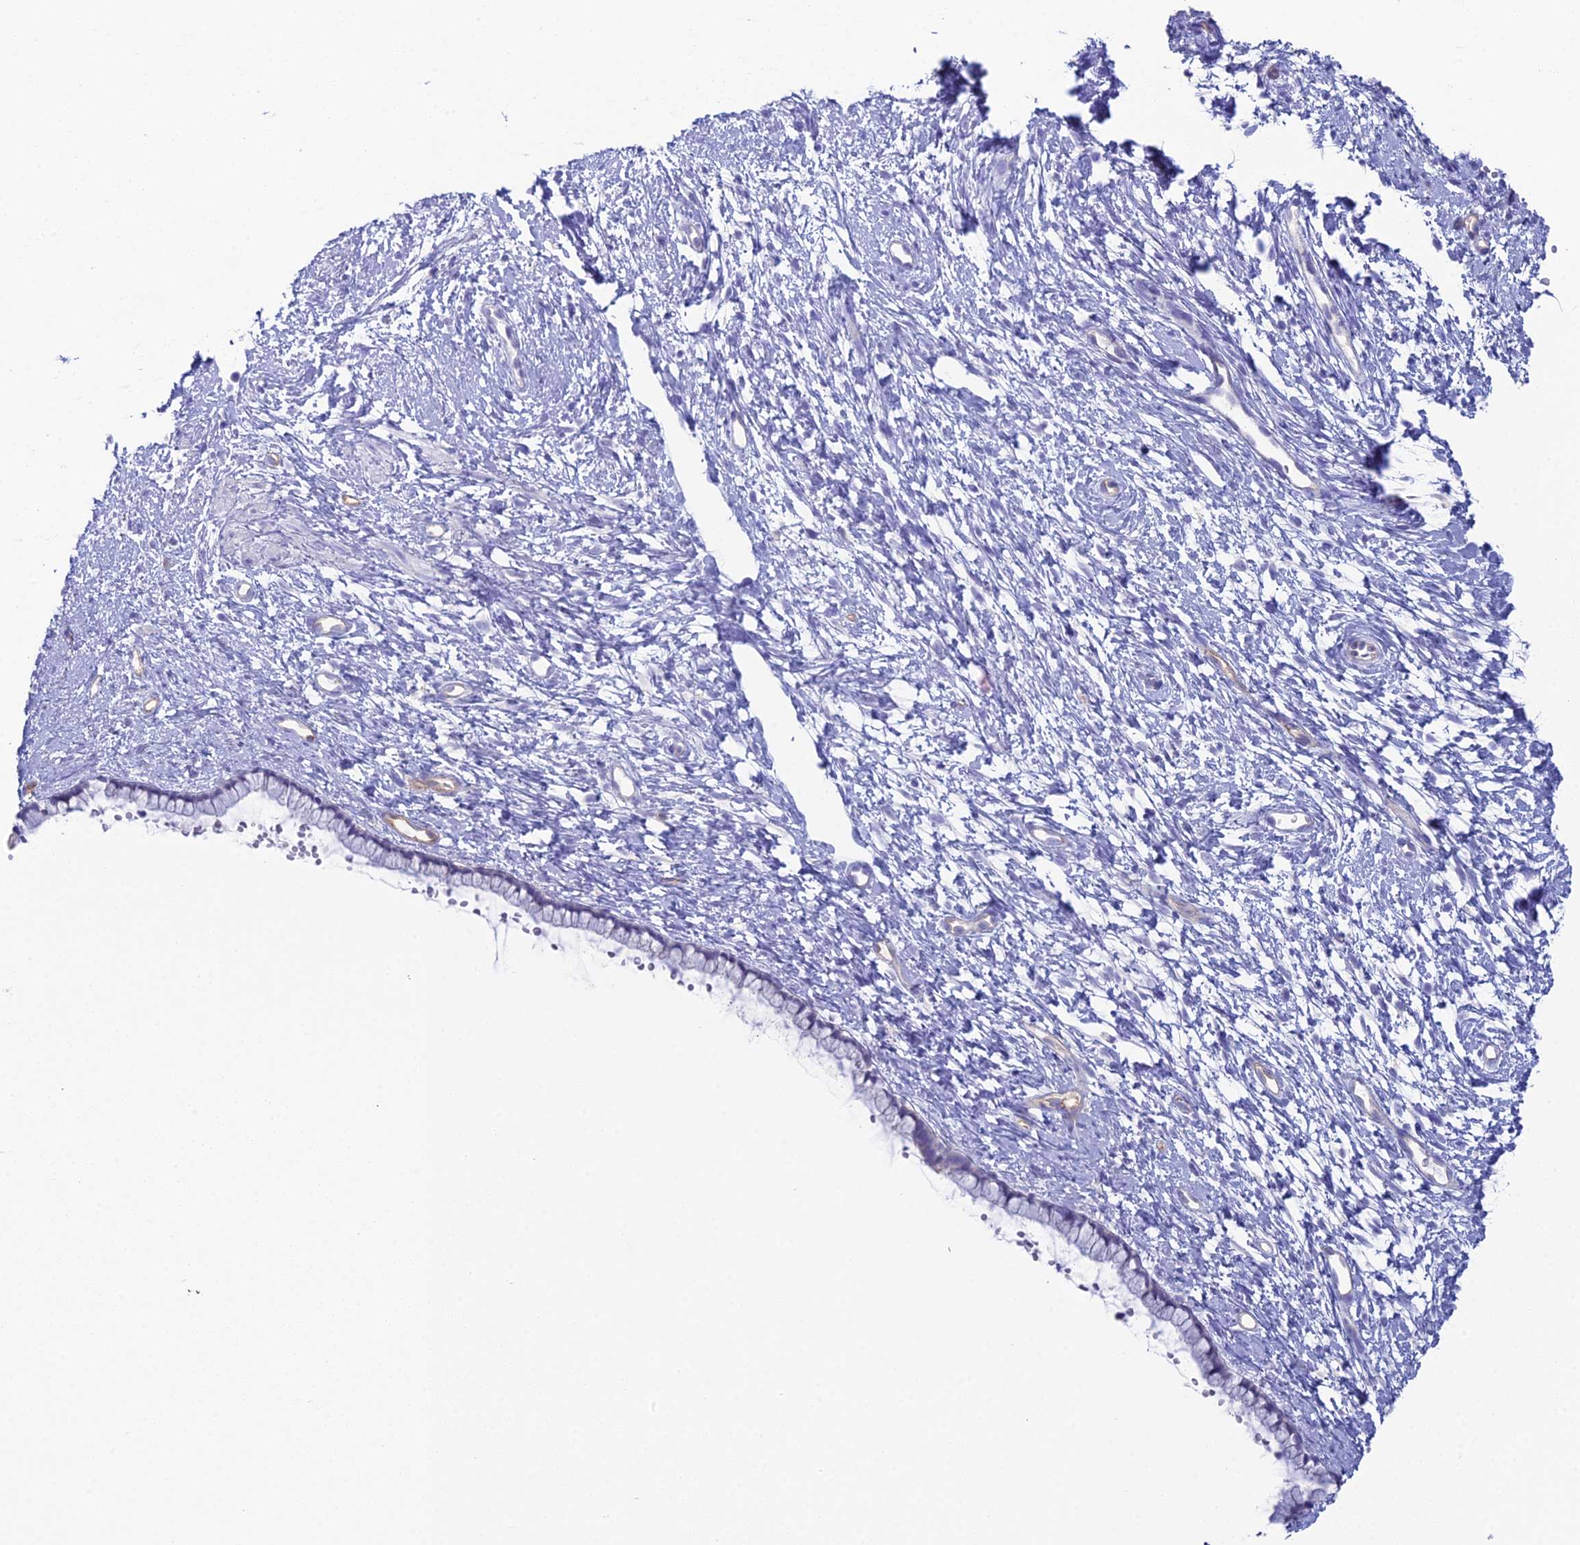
{"staining": {"intensity": "negative", "quantity": "none", "location": "none"}, "tissue": "cervix", "cell_type": "Glandular cells", "image_type": "normal", "snomed": [{"axis": "morphology", "description": "Normal tissue, NOS"}, {"axis": "topography", "description": "Cervix"}], "caption": "The IHC micrograph has no significant staining in glandular cells of cervix.", "gene": "ACE", "patient": {"sex": "female", "age": 57}}